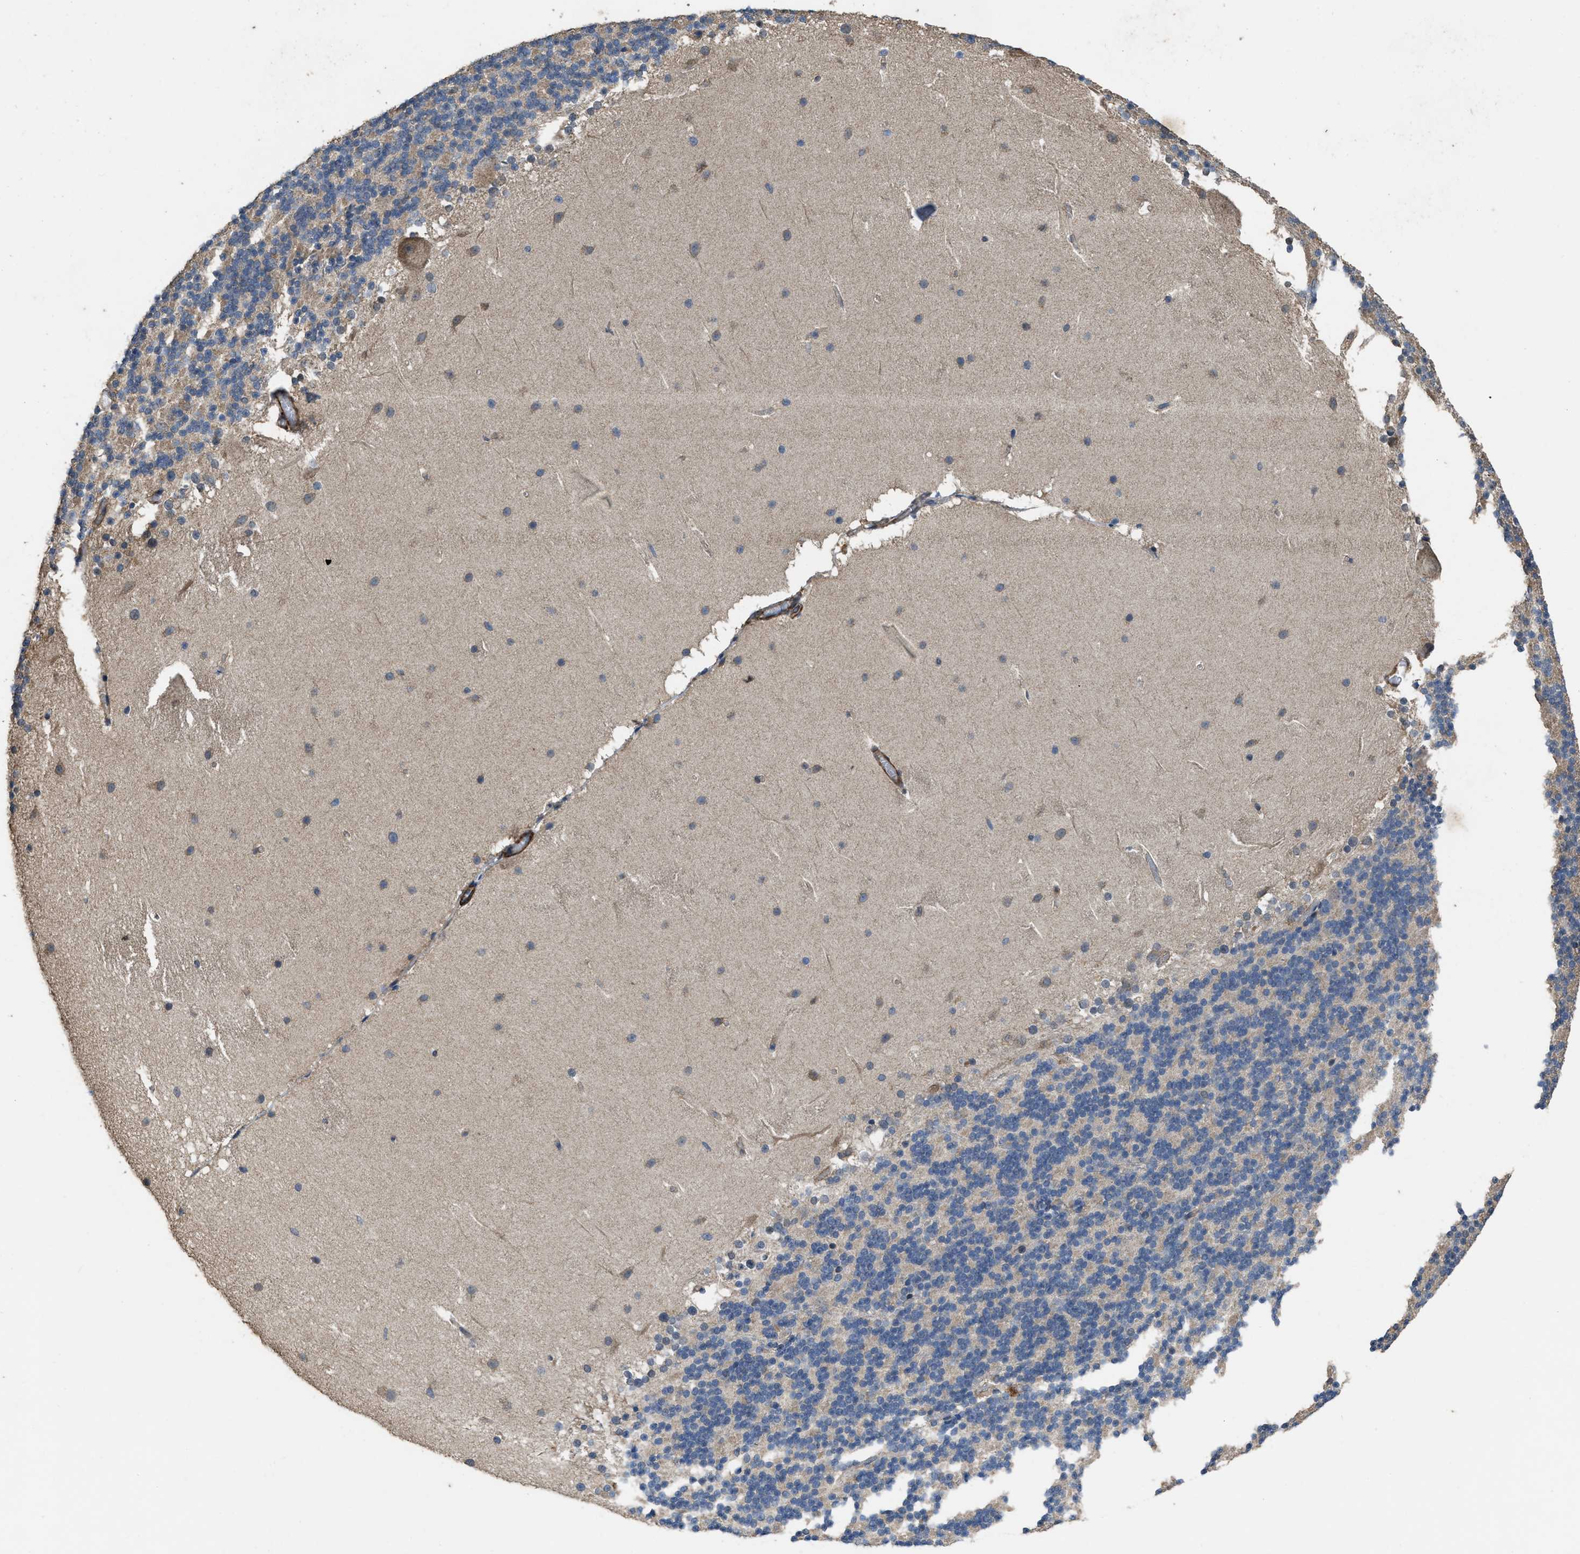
{"staining": {"intensity": "weak", "quantity": "<25%", "location": "cytoplasmic/membranous"}, "tissue": "cerebellum", "cell_type": "Cells in granular layer", "image_type": "normal", "snomed": [{"axis": "morphology", "description": "Normal tissue, NOS"}, {"axis": "topography", "description": "Cerebellum"}], "caption": "Immunohistochemistry histopathology image of normal cerebellum stained for a protein (brown), which demonstrates no expression in cells in granular layer.", "gene": "ARL6", "patient": {"sex": "female", "age": 19}}